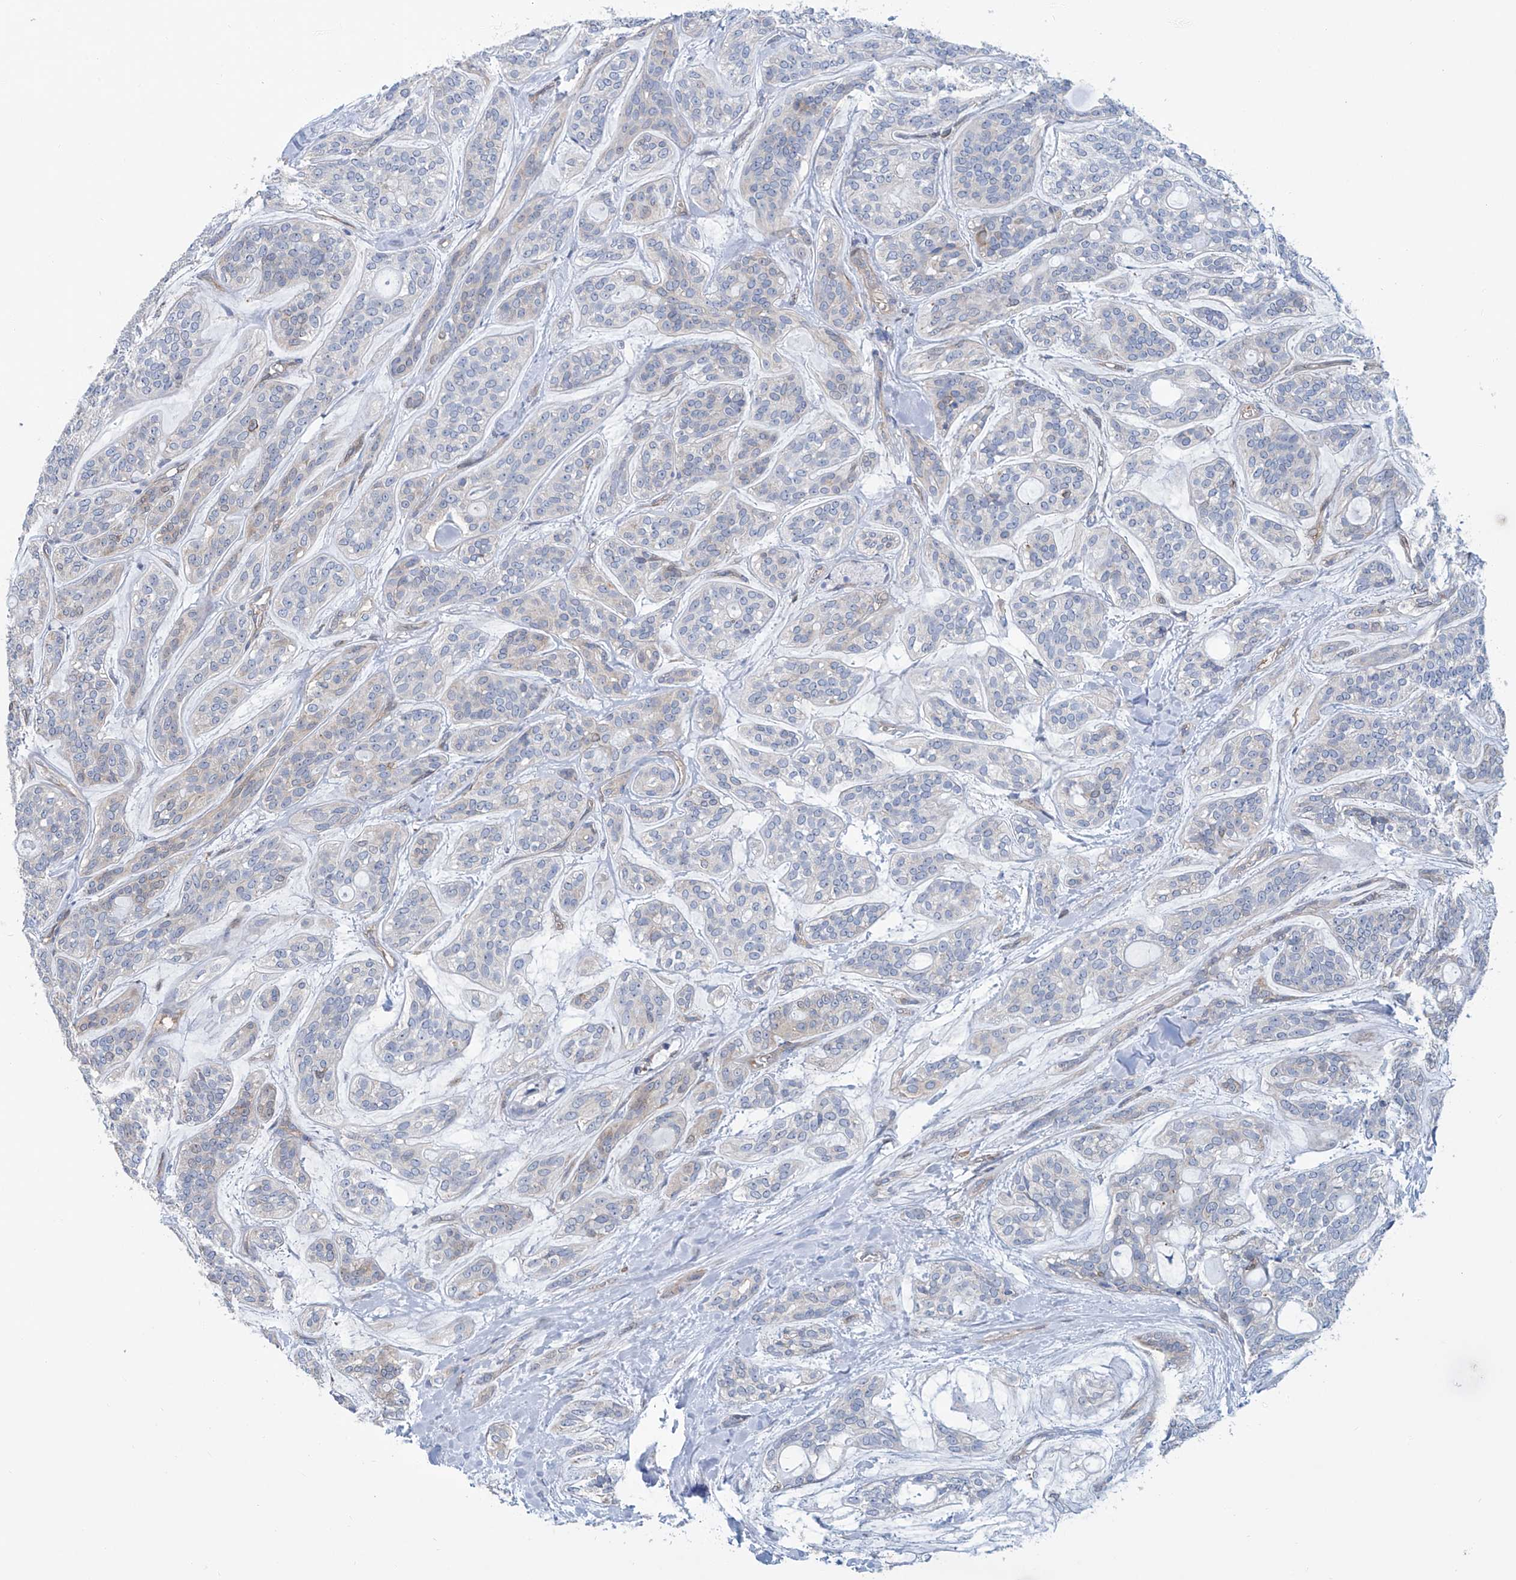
{"staining": {"intensity": "negative", "quantity": "none", "location": "none"}, "tissue": "head and neck cancer", "cell_type": "Tumor cells", "image_type": "cancer", "snomed": [{"axis": "morphology", "description": "Adenocarcinoma, NOS"}, {"axis": "topography", "description": "Head-Neck"}], "caption": "This photomicrograph is of head and neck cancer (adenocarcinoma) stained with immunohistochemistry to label a protein in brown with the nuclei are counter-stained blue. There is no staining in tumor cells.", "gene": "TNN", "patient": {"sex": "male", "age": 66}}